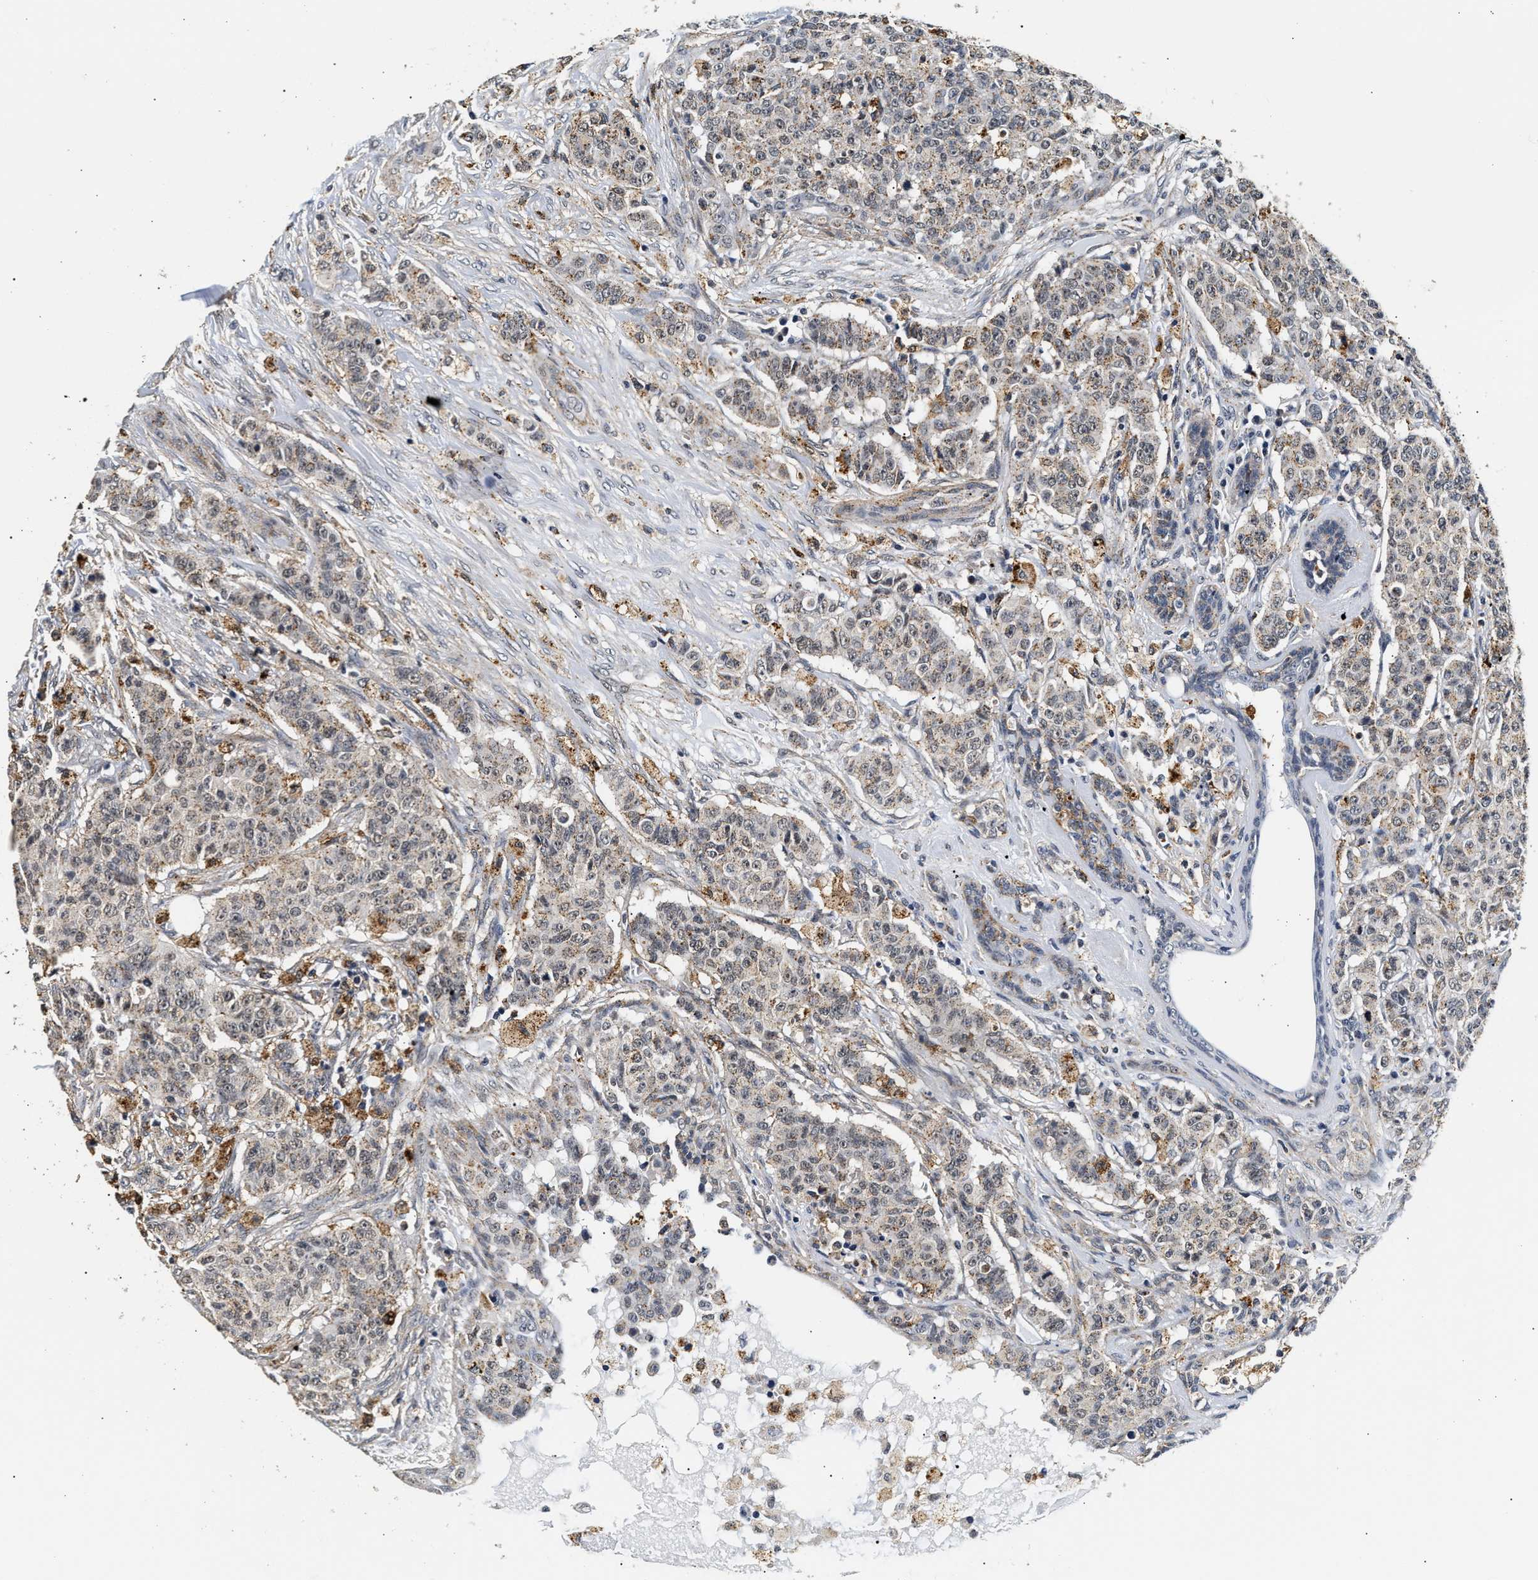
{"staining": {"intensity": "weak", "quantity": ">75%", "location": "cytoplasmic/membranous"}, "tissue": "breast cancer", "cell_type": "Tumor cells", "image_type": "cancer", "snomed": [{"axis": "morphology", "description": "Normal tissue, NOS"}, {"axis": "morphology", "description": "Duct carcinoma"}, {"axis": "topography", "description": "Breast"}], "caption": "A low amount of weak cytoplasmic/membranous staining is identified in about >75% of tumor cells in breast cancer tissue.", "gene": "SMU1", "patient": {"sex": "female", "age": 40}}